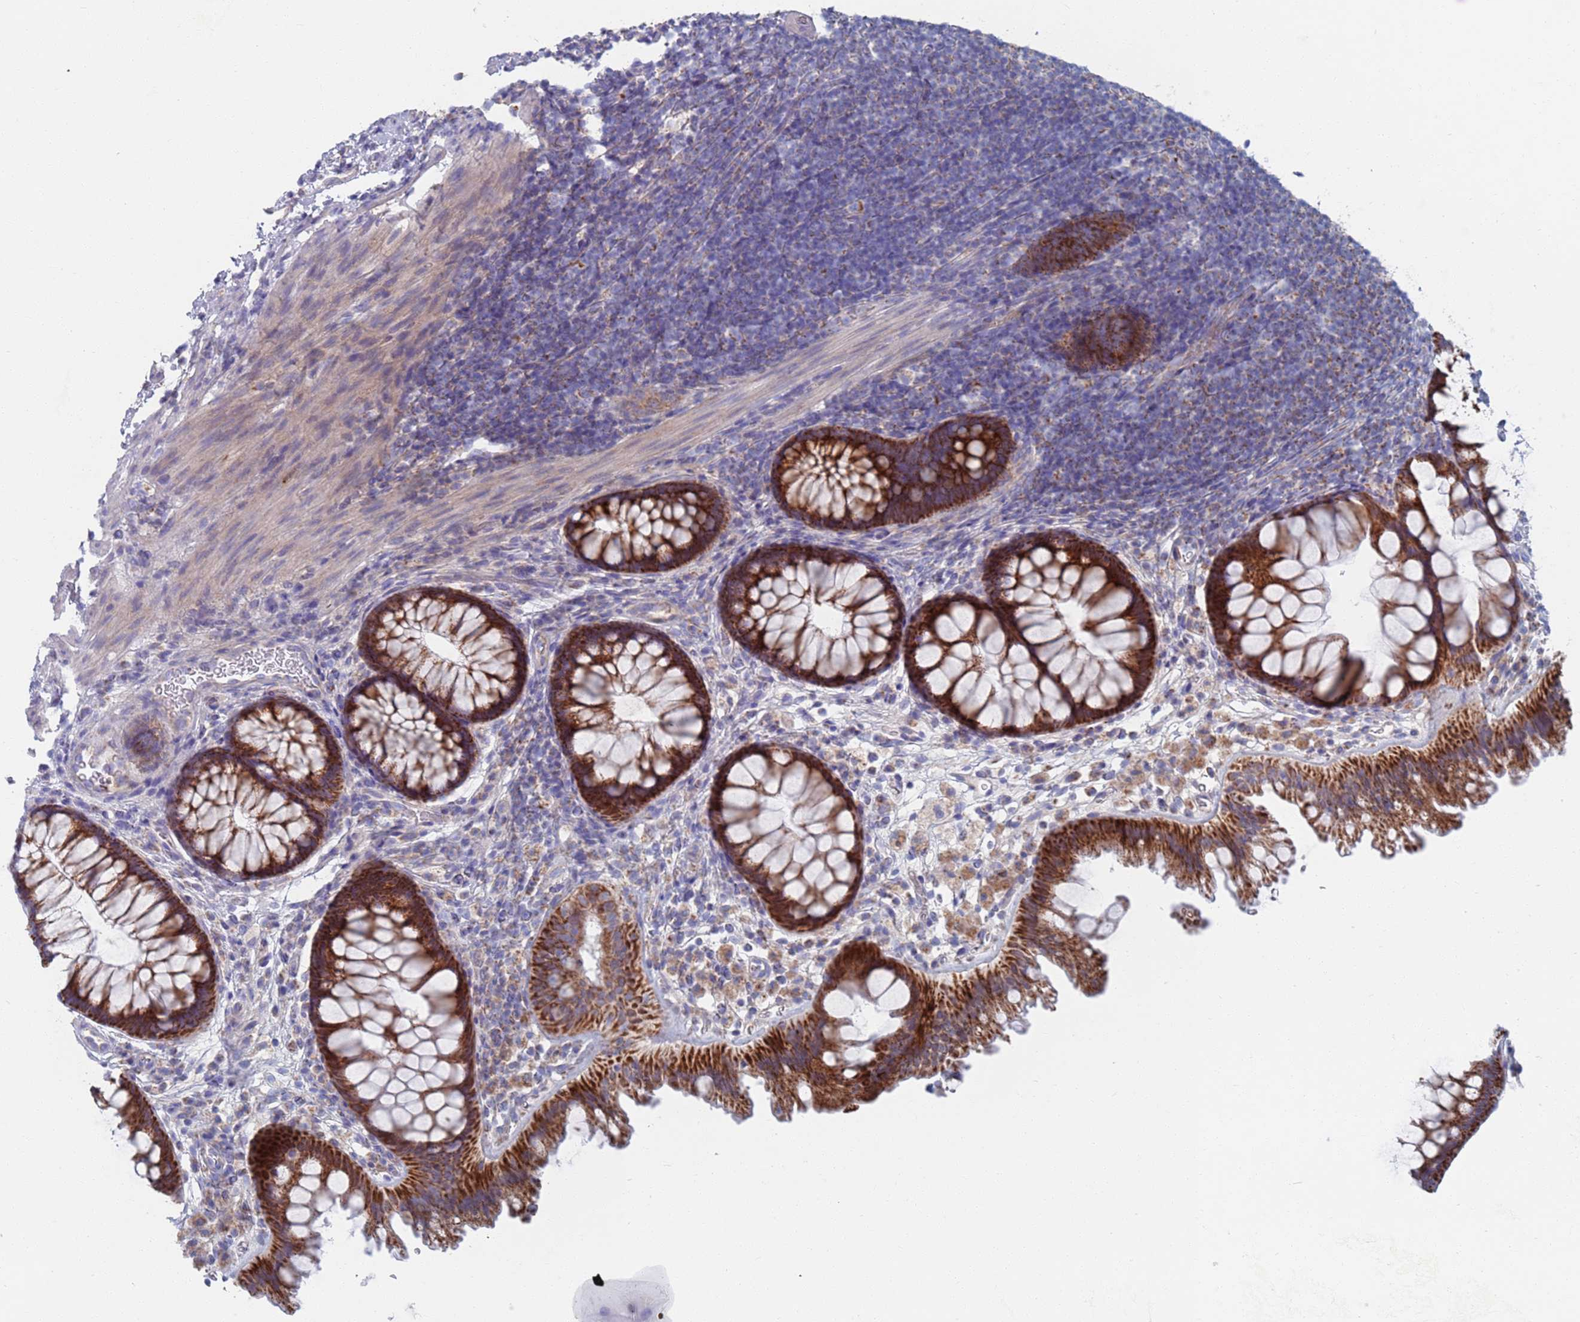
{"staining": {"intensity": "weak", "quantity": ">75%", "location": "cytoplasmic/membranous"}, "tissue": "colon", "cell_type": "Endothelial cells", "image_type": "normal", "snomed": [{"axis": "morphology", "description": "Normal tissue, NOS"}, {"axis": "topography", "description": "Colon"}], "caption": "Immunohistochemistry (DAB) staining of benign colon reveals weak cytoplasmic/membranous protein expression in about >75% of endothelial cells.", "gene": "MRPL22", "patient": {"sex": "female", "age": 62}}